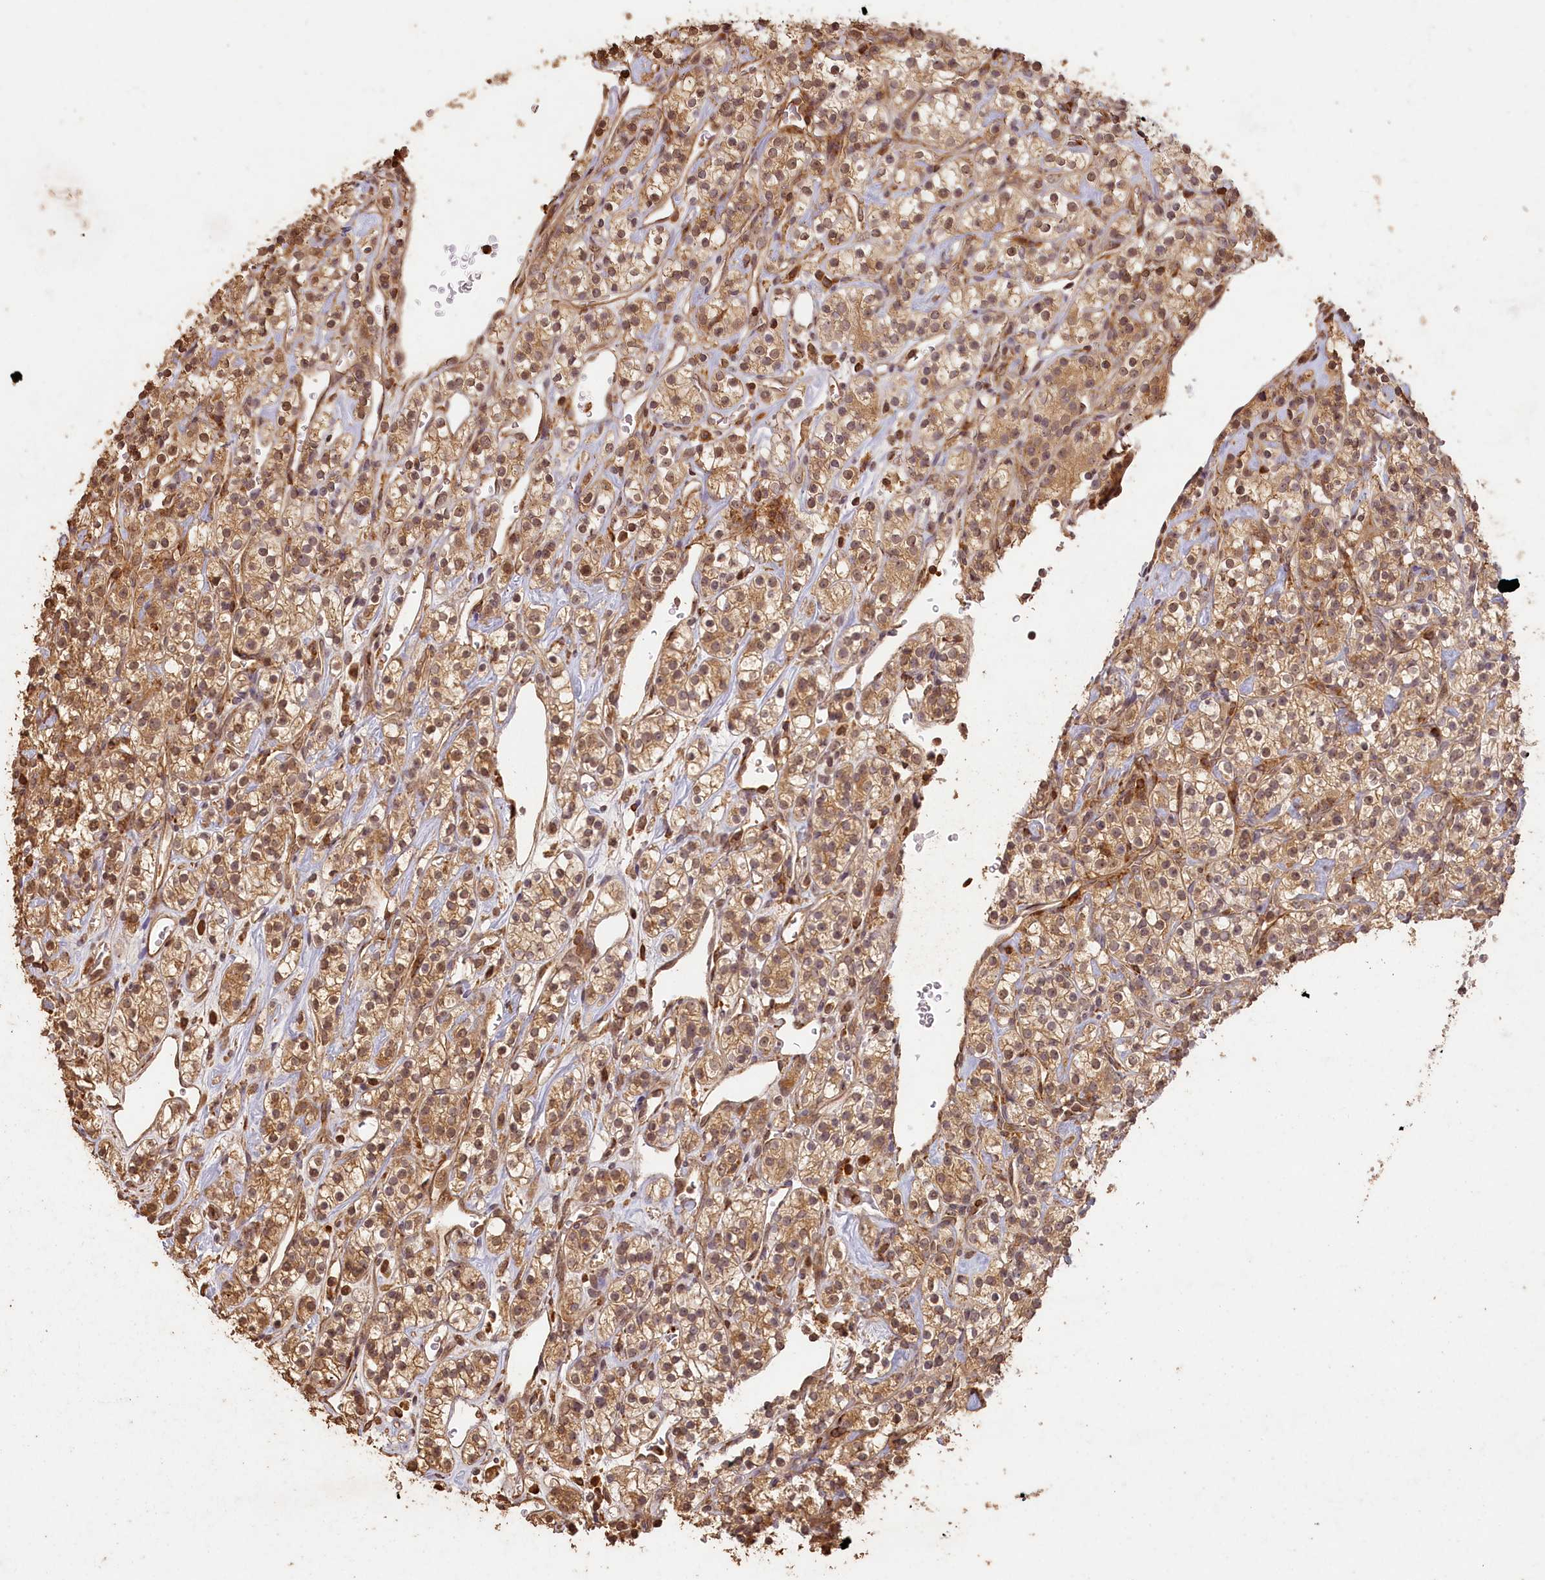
{"staining": {"intensity": "moderate", "quantity": ">75%", "location": "cytoplasmic/membranous,nuclear"}, "tissue": "renal cancer", "cell_type": "Tumor cells", "image_type": "cancer", "snomed": [{"axis": "morphology", "description": "Adenocarcinoma, NOS"}, {"axis": "topography", "description": "Kidney"}], "caption": "Human renal cancer stained with a brown dye reveals moderate cytoplasmic/membranous and nuclear positive positivity in approximately >75% of tumor cells.", "gene": "MADD", "patient": {"sex": "male", "age": 77}}